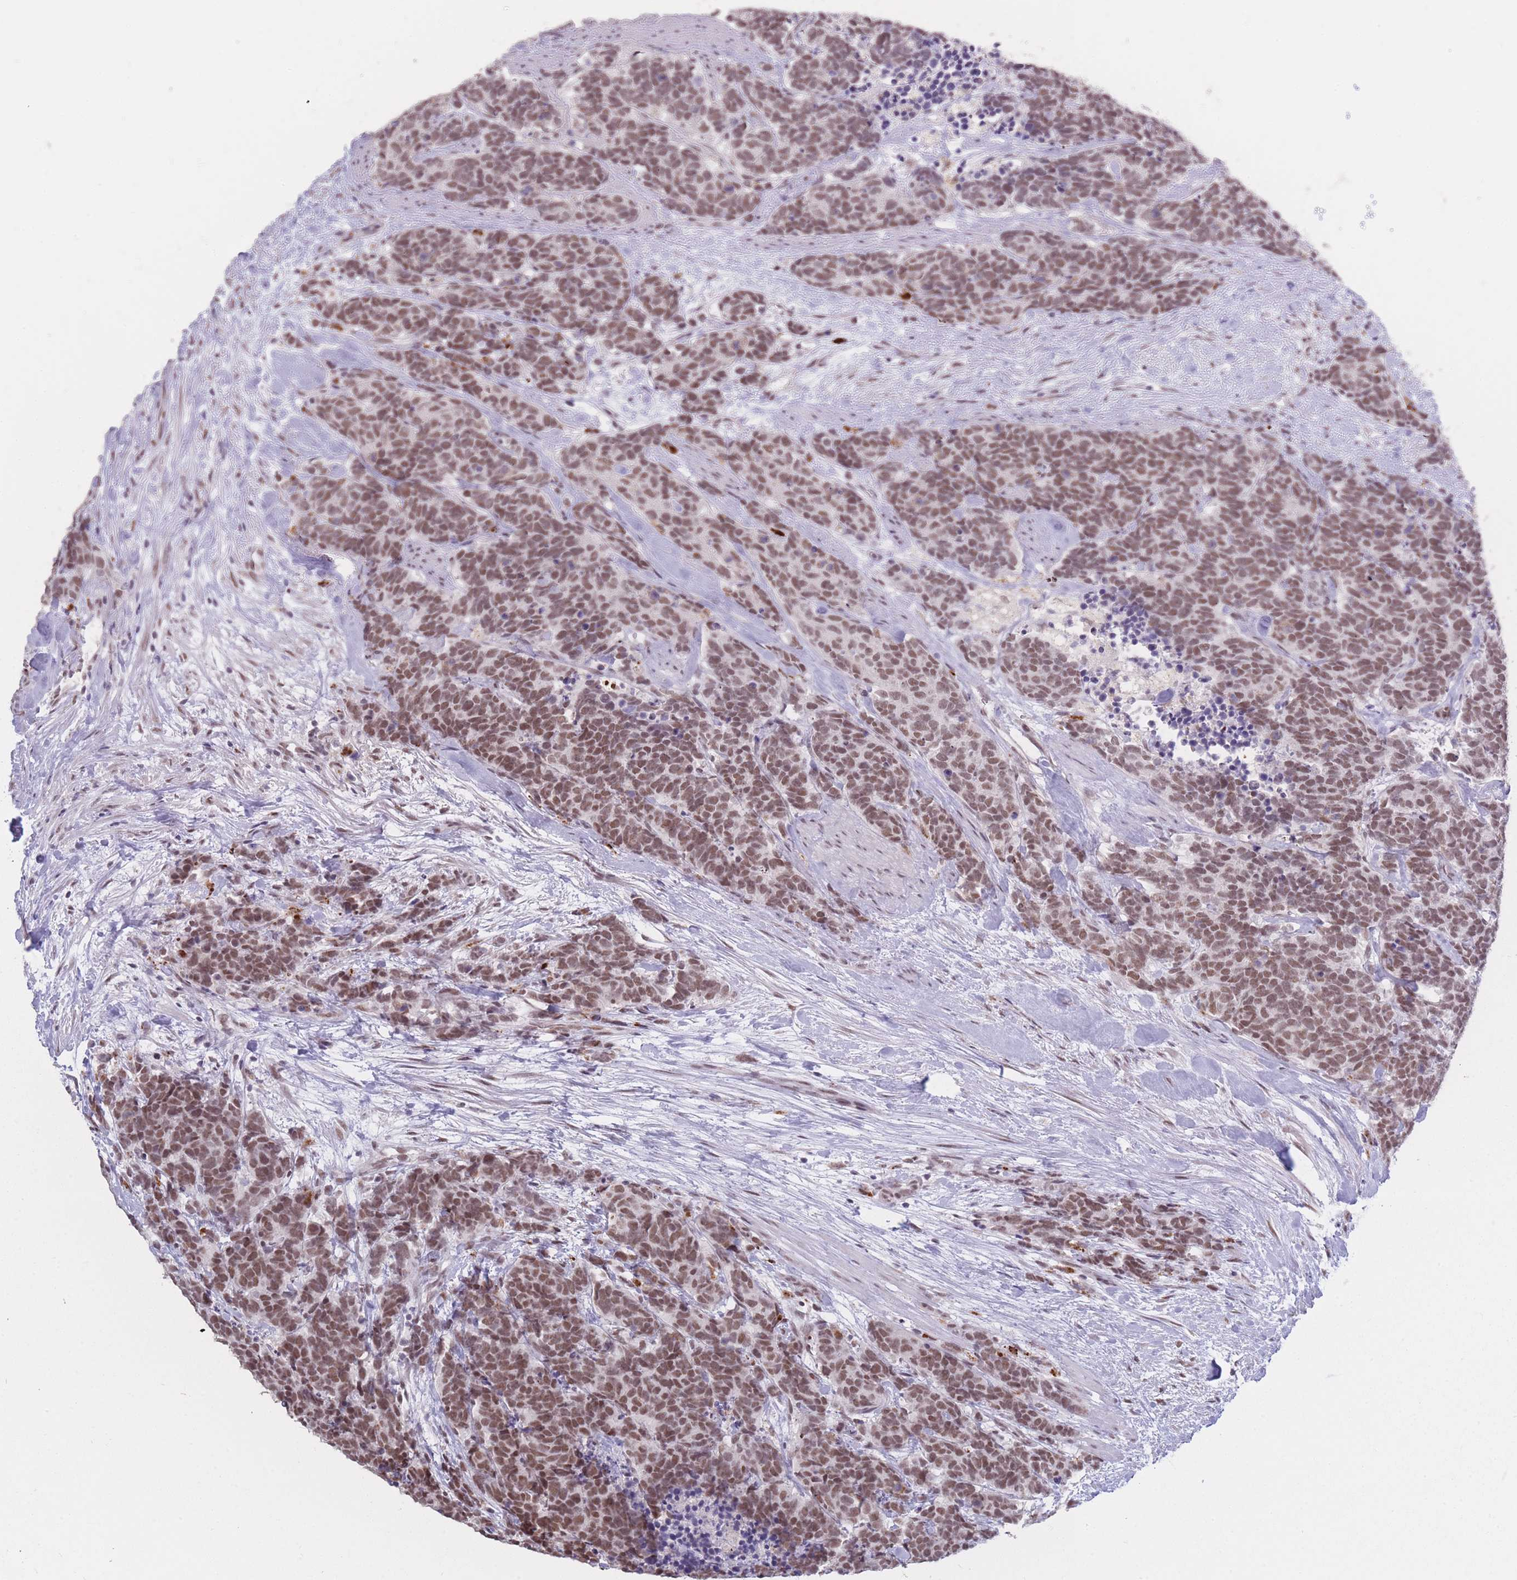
{"staining": {"intensity": "moderate", "quantity": ">75%", "location": "nuclear"}, "tissue": "carcinoid", "cell_type": "Tumor cells", "image_type": "cancer", "snomed": [{"axis": "morphology", "description": "Carcinoma, NOS"}, {"axis": "morphology", "description": "Carcinoid, malignant, NOS"}, {"axis": "topography", "description": "Prostate"}], "caption": "IHC photomicrograph of carcinoid stained for a protein (brown), which reveals medium levels of moderate nuclear expression in about >75% of tumor cells.", "gene": "HNRNPUL1", "patient": {"sex": "male", "age": 57}}